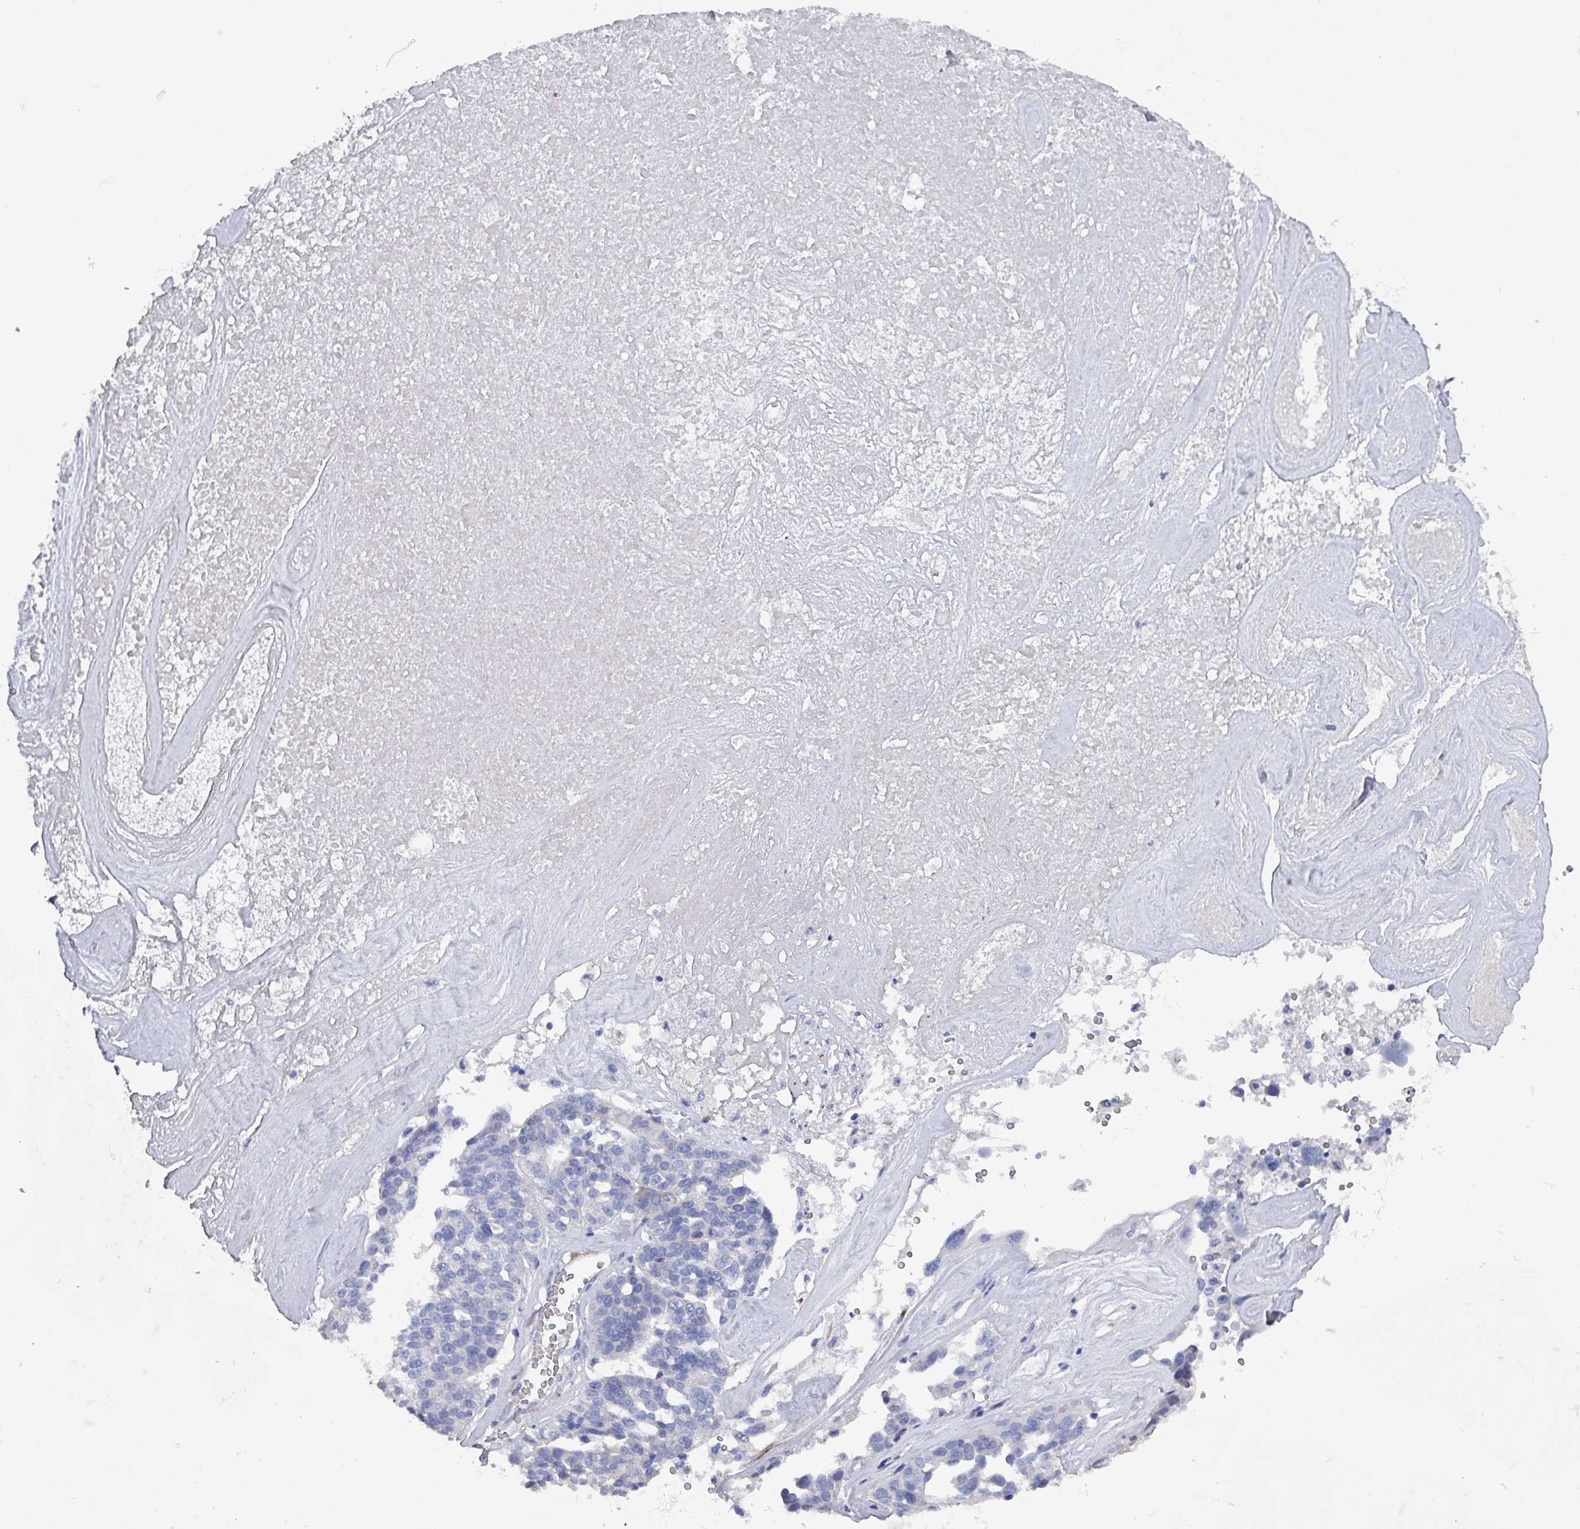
{"staining": {"intensity": "negative", "quantity": "none", "location": "none"}, "tissue": "ovarian cancer", "cell_type": "Tumor cells", "image_type": "cancer", "snomed": [{"axis": "morphology", "description": "Cystadenocarcinoma, serous, NOS"}, {"axis": "topography", "description": "Ovary"}], "caption": "The IHC histopathology image has no significant expression in tumor cells of ovarian serous cystadenocarcinoma tissue.", "gene": "DRD5", "patient": {"sex": "female", "age": 59}}